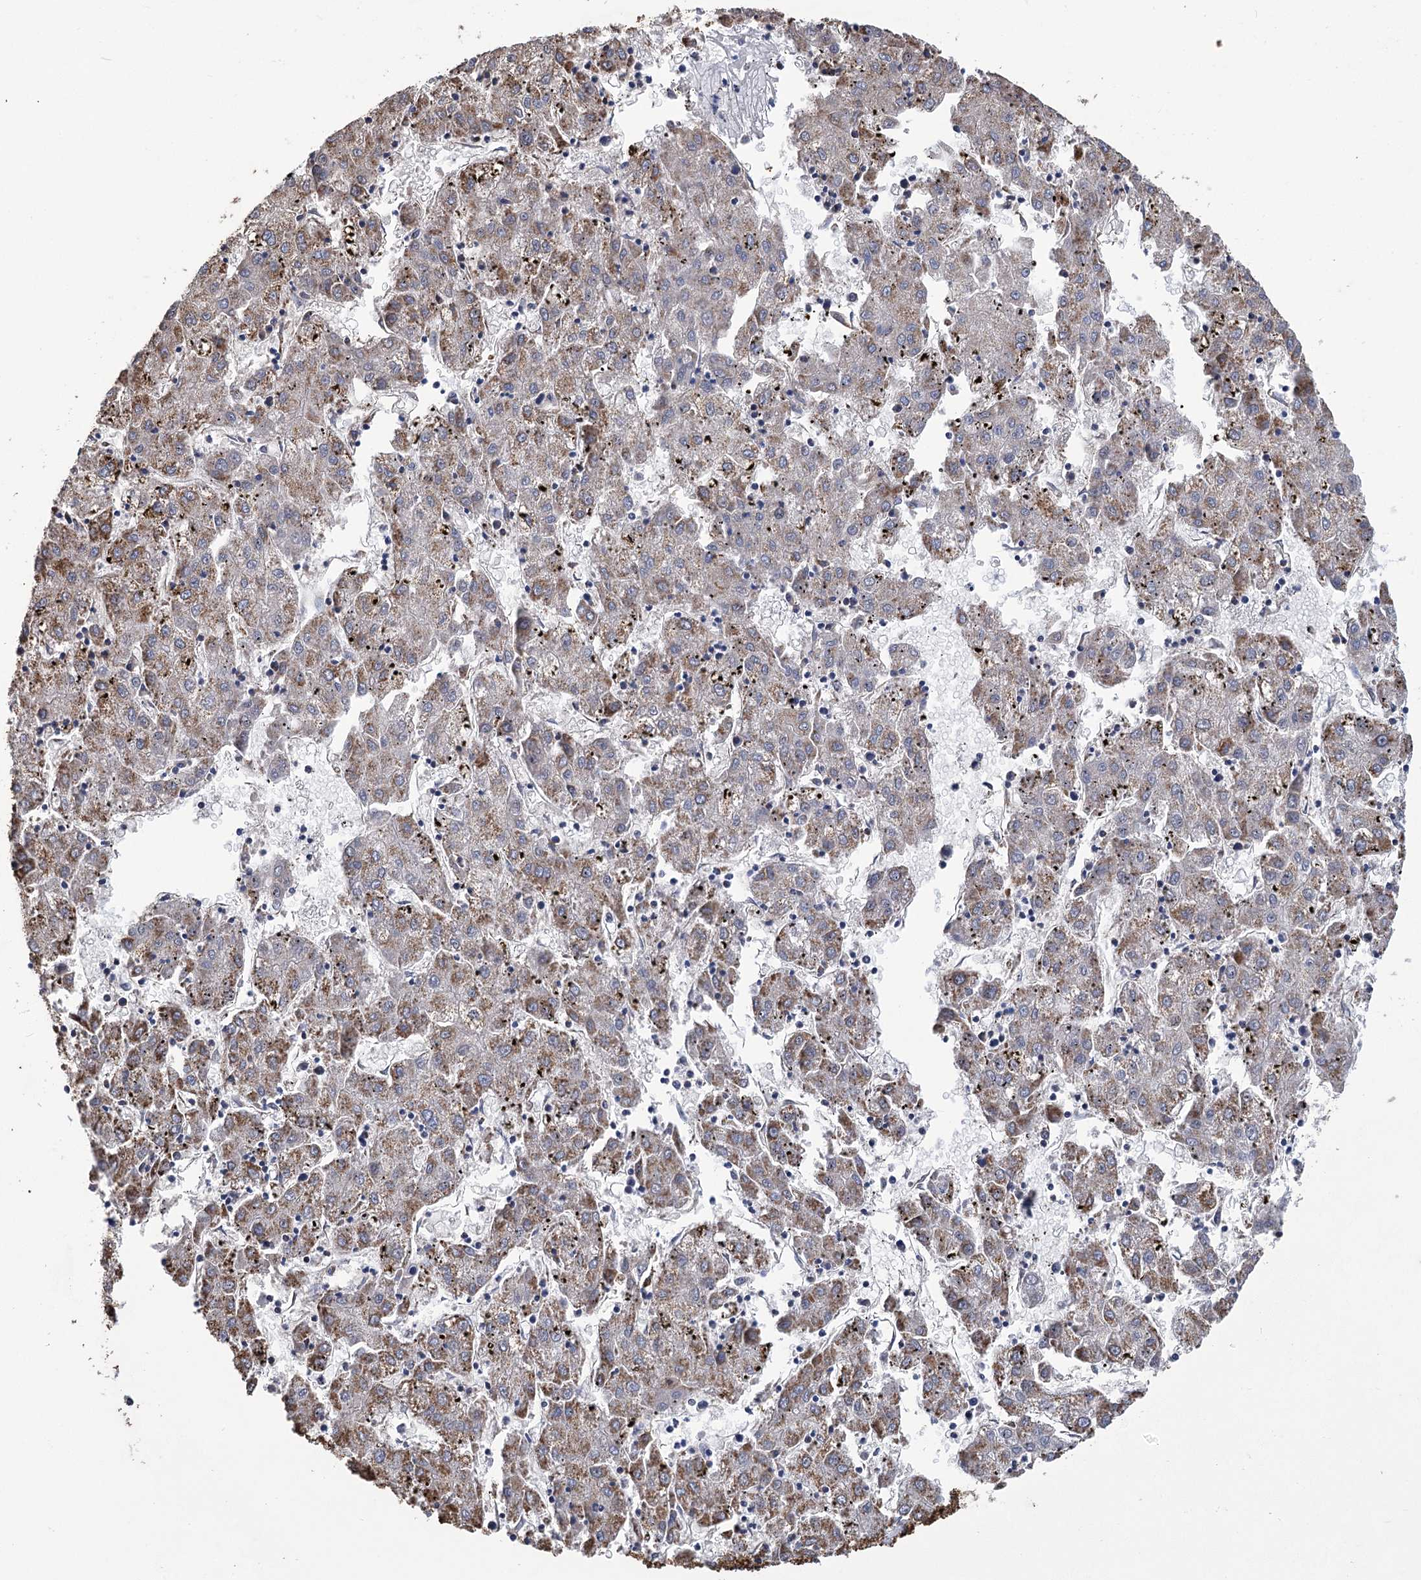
{"staining": {"intensity": "moderate", "quantity": ">75%", "location": "cytoplasmic/membranous"}, "tissue": "liver cancer", "cell_type": "Tumor cells", "image_type": "cancer", "snomed": [{"axis": "morphology", "description": "Carcinoma, Hepatocellular, NOS"}, {"axis": "topography", "description": "Liver"}], "caption": "Hepatocellular carcinoma (liver) stained for a protein shows moderate cytoplasmic/membranous positivity in tumor cells.", "gene": "CCDC73", "patient": {"sex": "male", "age": 72}}